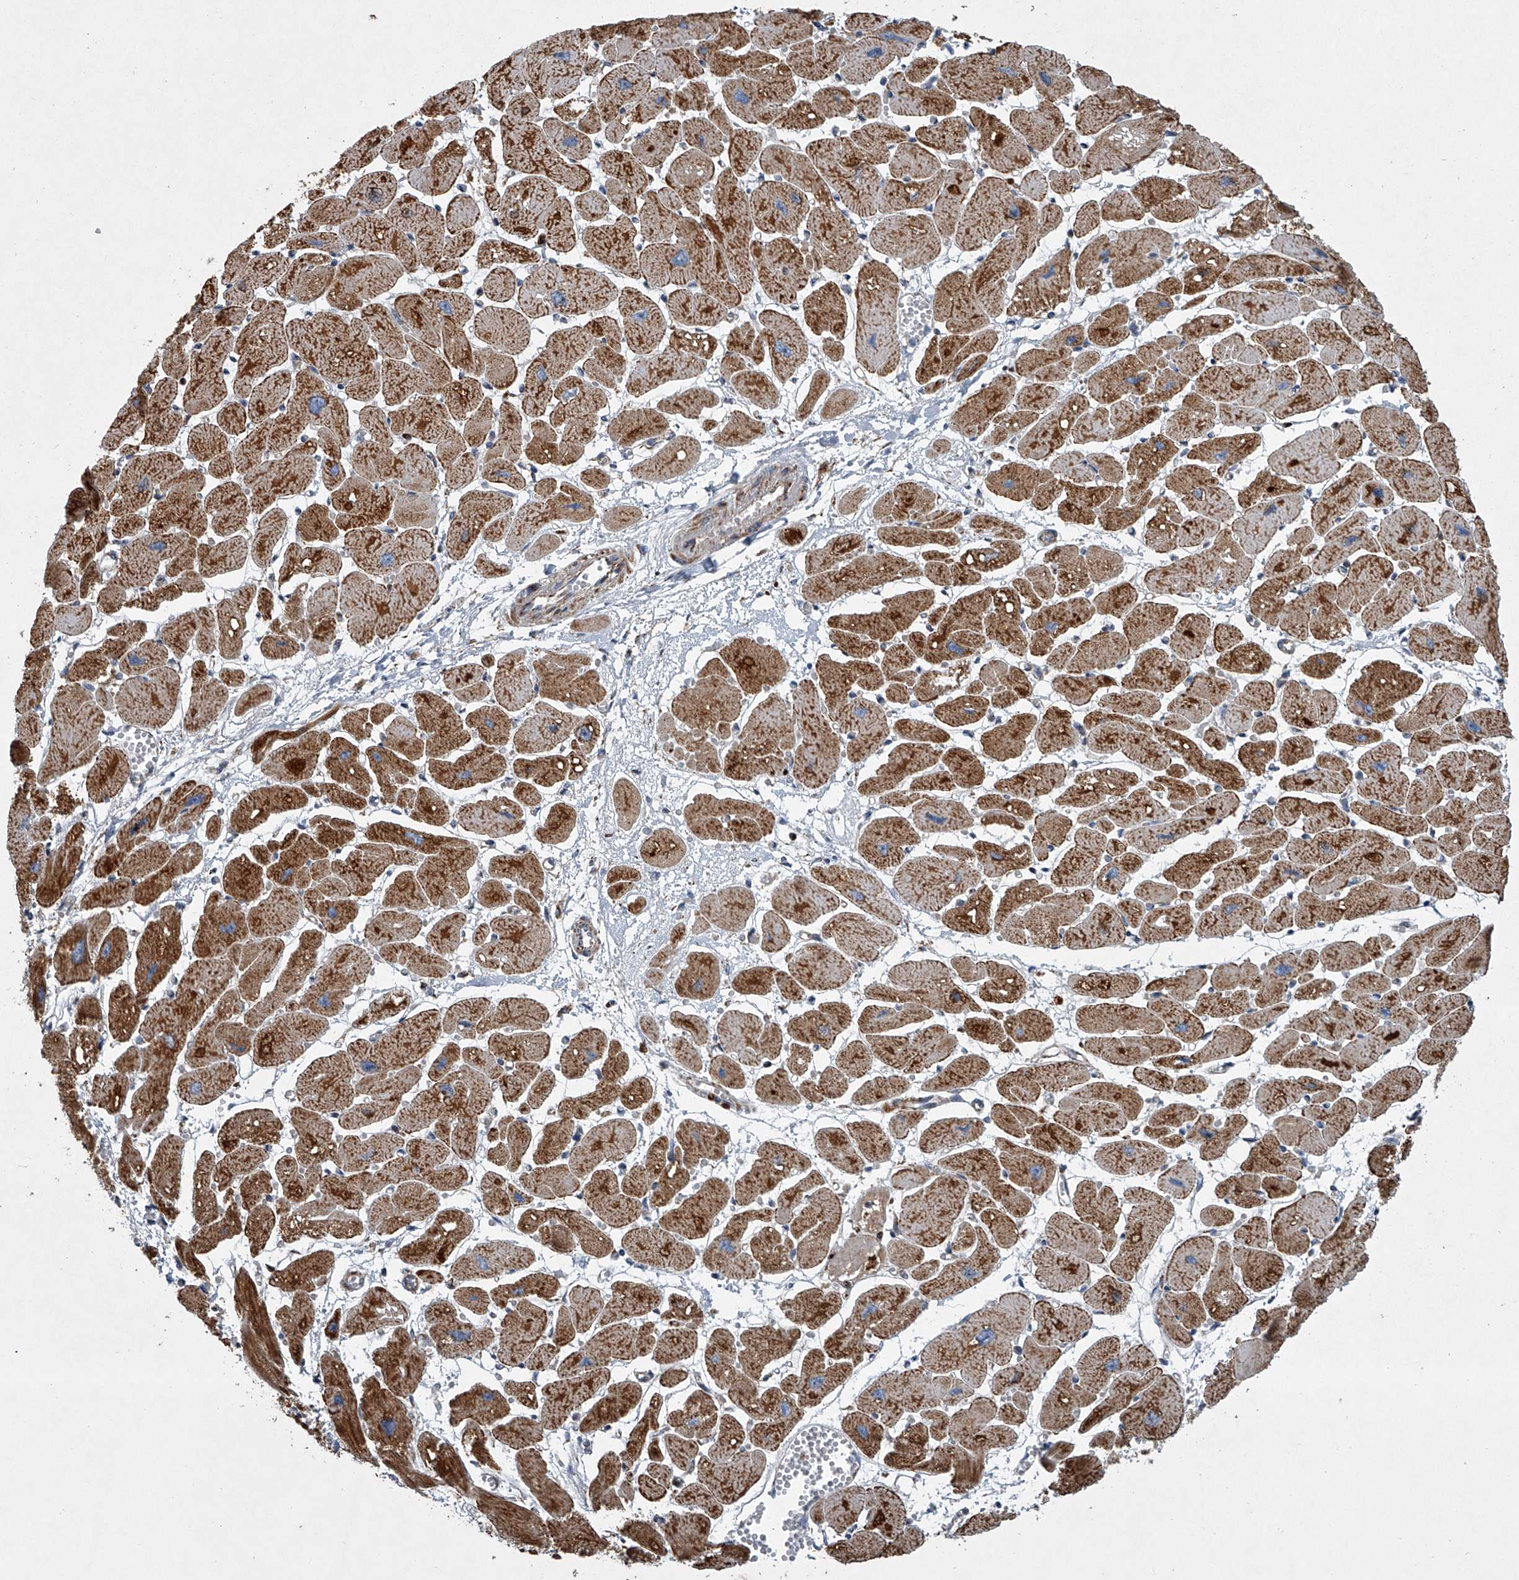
{"staining": {"intensity": "strong", "quantity": ">75%", "location": "cytoplasmic/membranous"}, "tissue": "heart muscle", "cell_type": "Cardiomyocytes", "image_type": "normal", "snomed": [{"axis": "morphology", "description": "Normal tissue, NOS"}, {"axis": "topography", "description": "Heart"}], "caption": "Heart muscle stained for a protein shows strong cytoplasmic/membranous positivity in cardiomyocytes. The protein is shown in brown color, while the nuclei are stained blue.", "gene": "STRADA", "patient": {"sex": "female", "age": 54}}